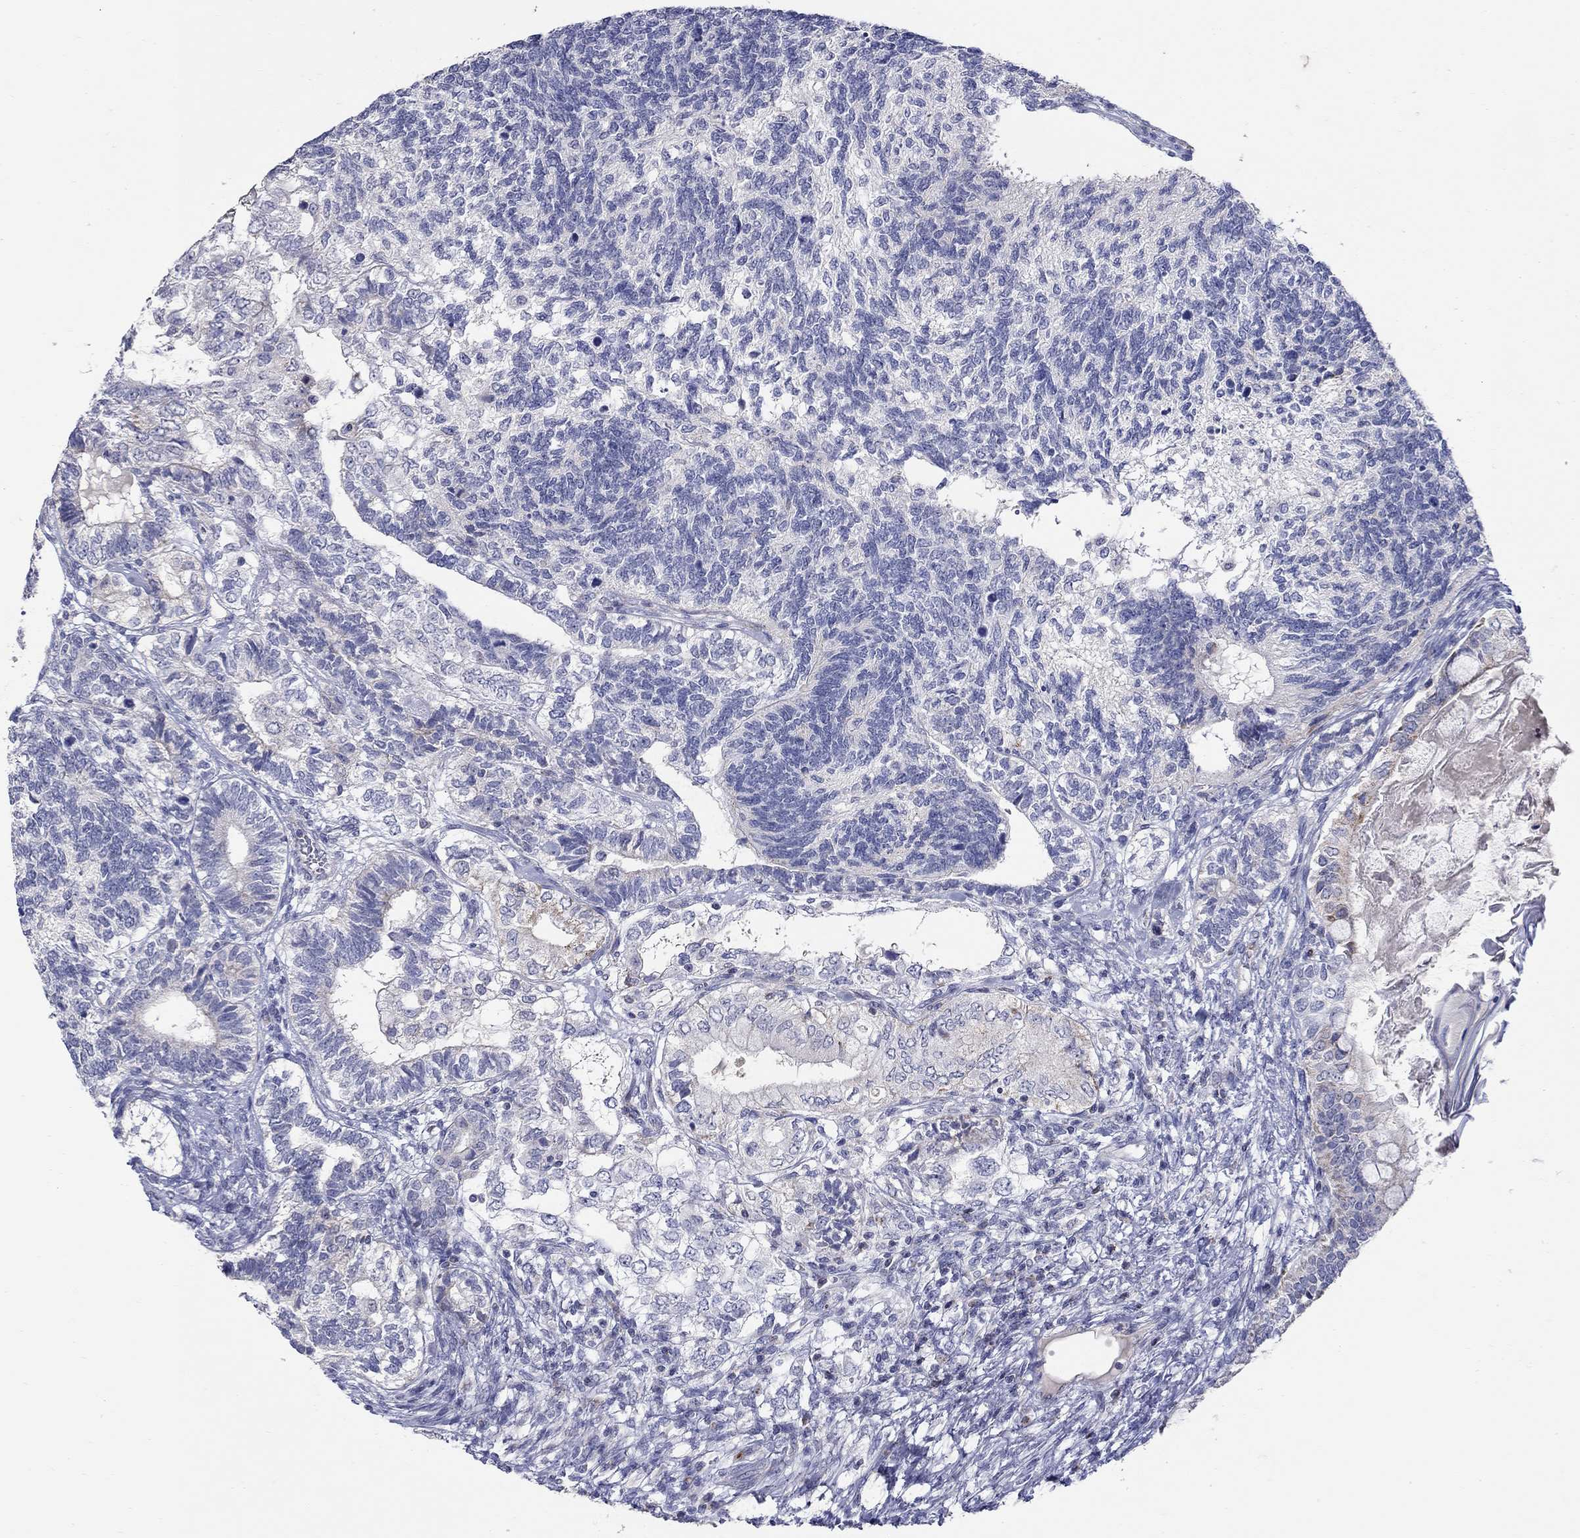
{"staining": {"intensity": "negative", "quantity": "none", "location": "none"}, "tissue": "testis cancer", "cell_type": "Tumor cells", "image_type": "cancer", "snomed": [{"axis": "morphology", "description": "Seminoma, NOS"}, {"axis": "morphology", "description": "Carcinoma, Embryonal, NOS"}, {"axis": "topography", "description": "Testis"}], "caption": "This is an immunohistochemistry (IHC) photomicrograph of seminoma (testis). There is no positivity in tumor cells.", "gene": "HMX2", "patient": {"sex": "male", "age": 41}}